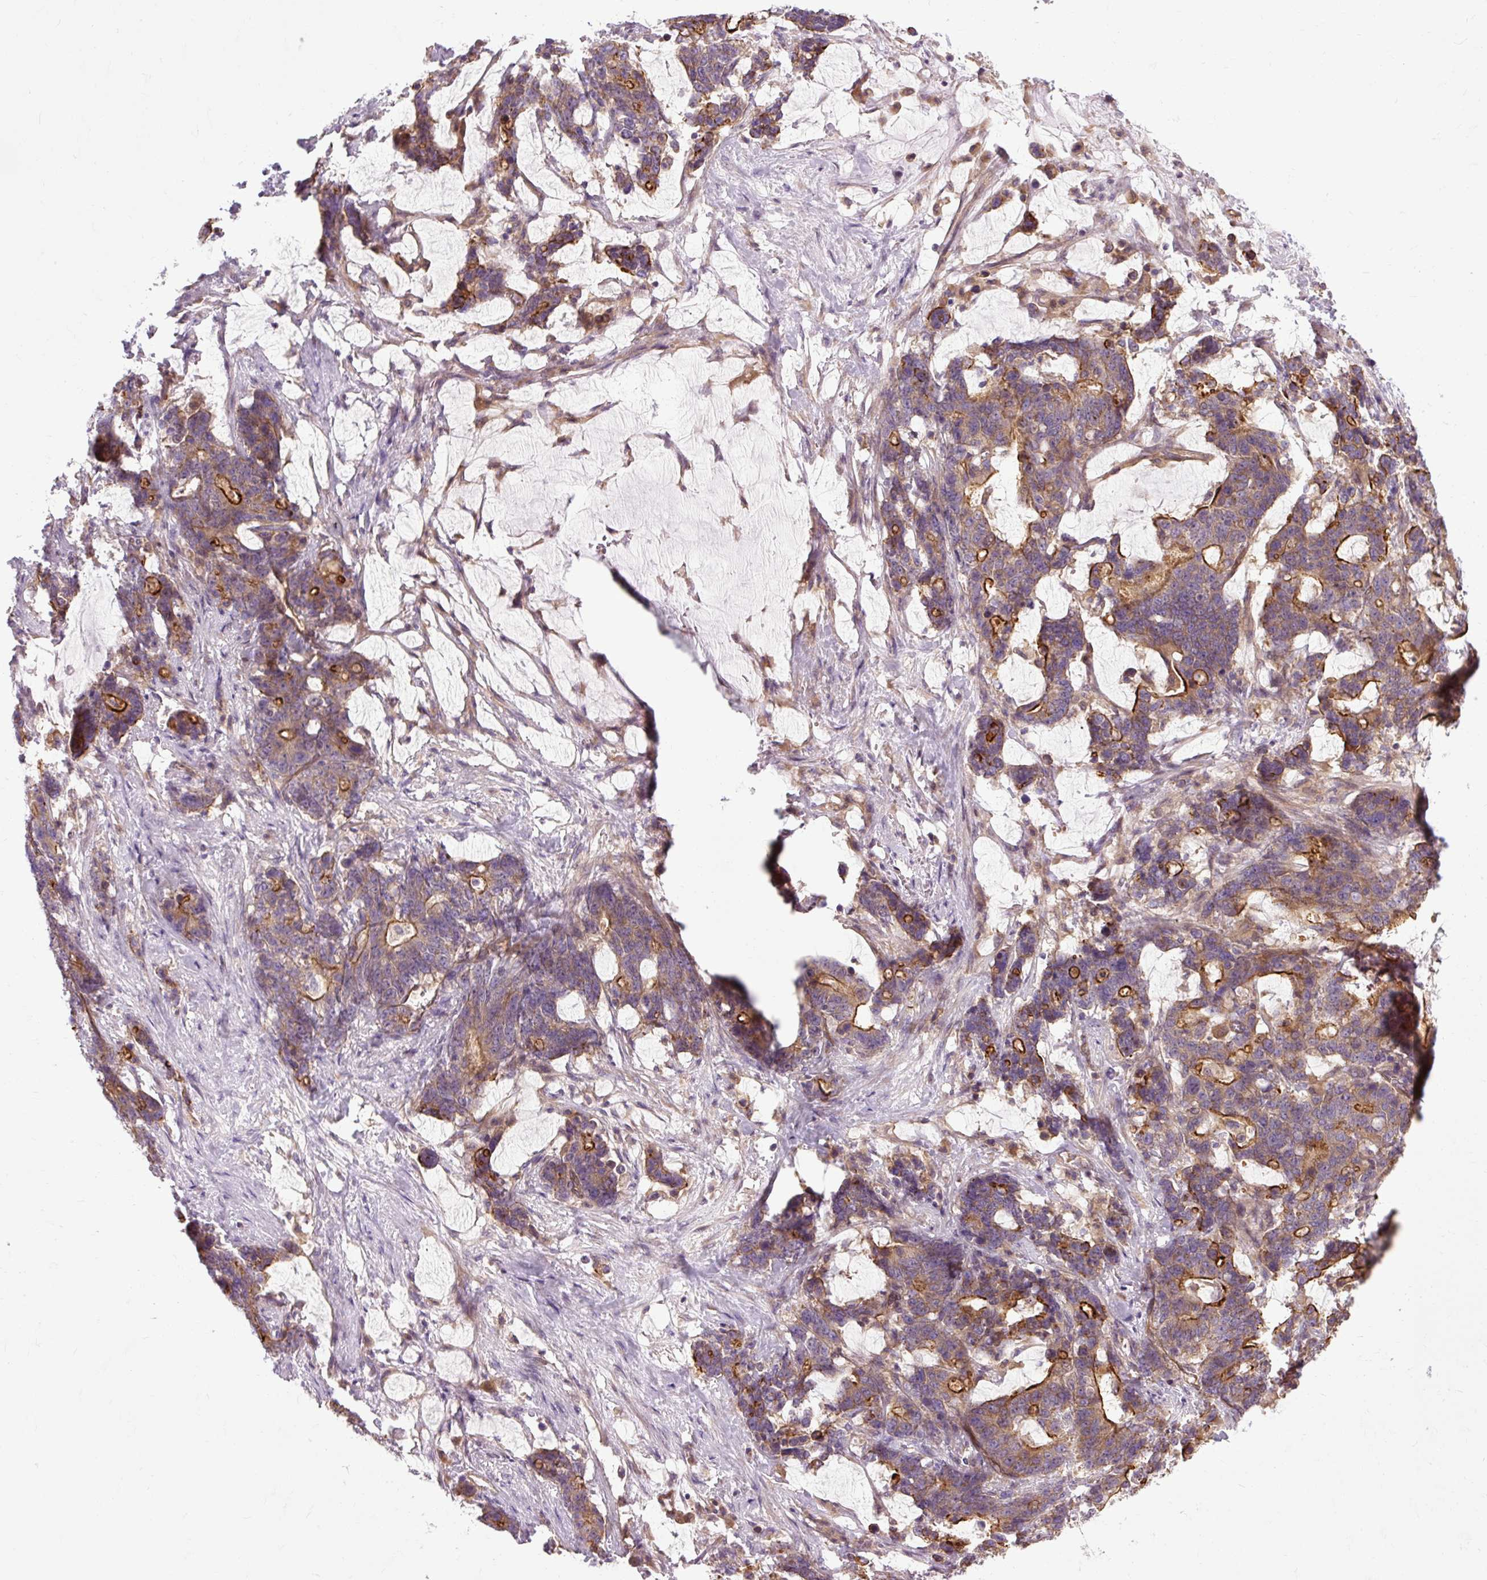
{"staining": {"intensity": "moderate", "quantity": "25%-75%", "location": "cytoplasmic/membranous"}, "tissue": "stomach cancer", "cell_type": "Tumor cells", "image_type": "cancer", "snomed": [{"axis": "morphology", "description": "Normal tissue, NOS"}, {"axis": "morphology", "description": "Adenocarcinoma, NOS"}, {"axis": "topography", "description": "Stomach"}], "caption": "Protein expression analysis of stomach cancer (adenocarcinoma) exhibits moderate cytoplasmic/membranous positivity in about 25%-75% of tumor cells.", "gene": "CCDC93", "patient": {"sex": "female", "age": 64}}